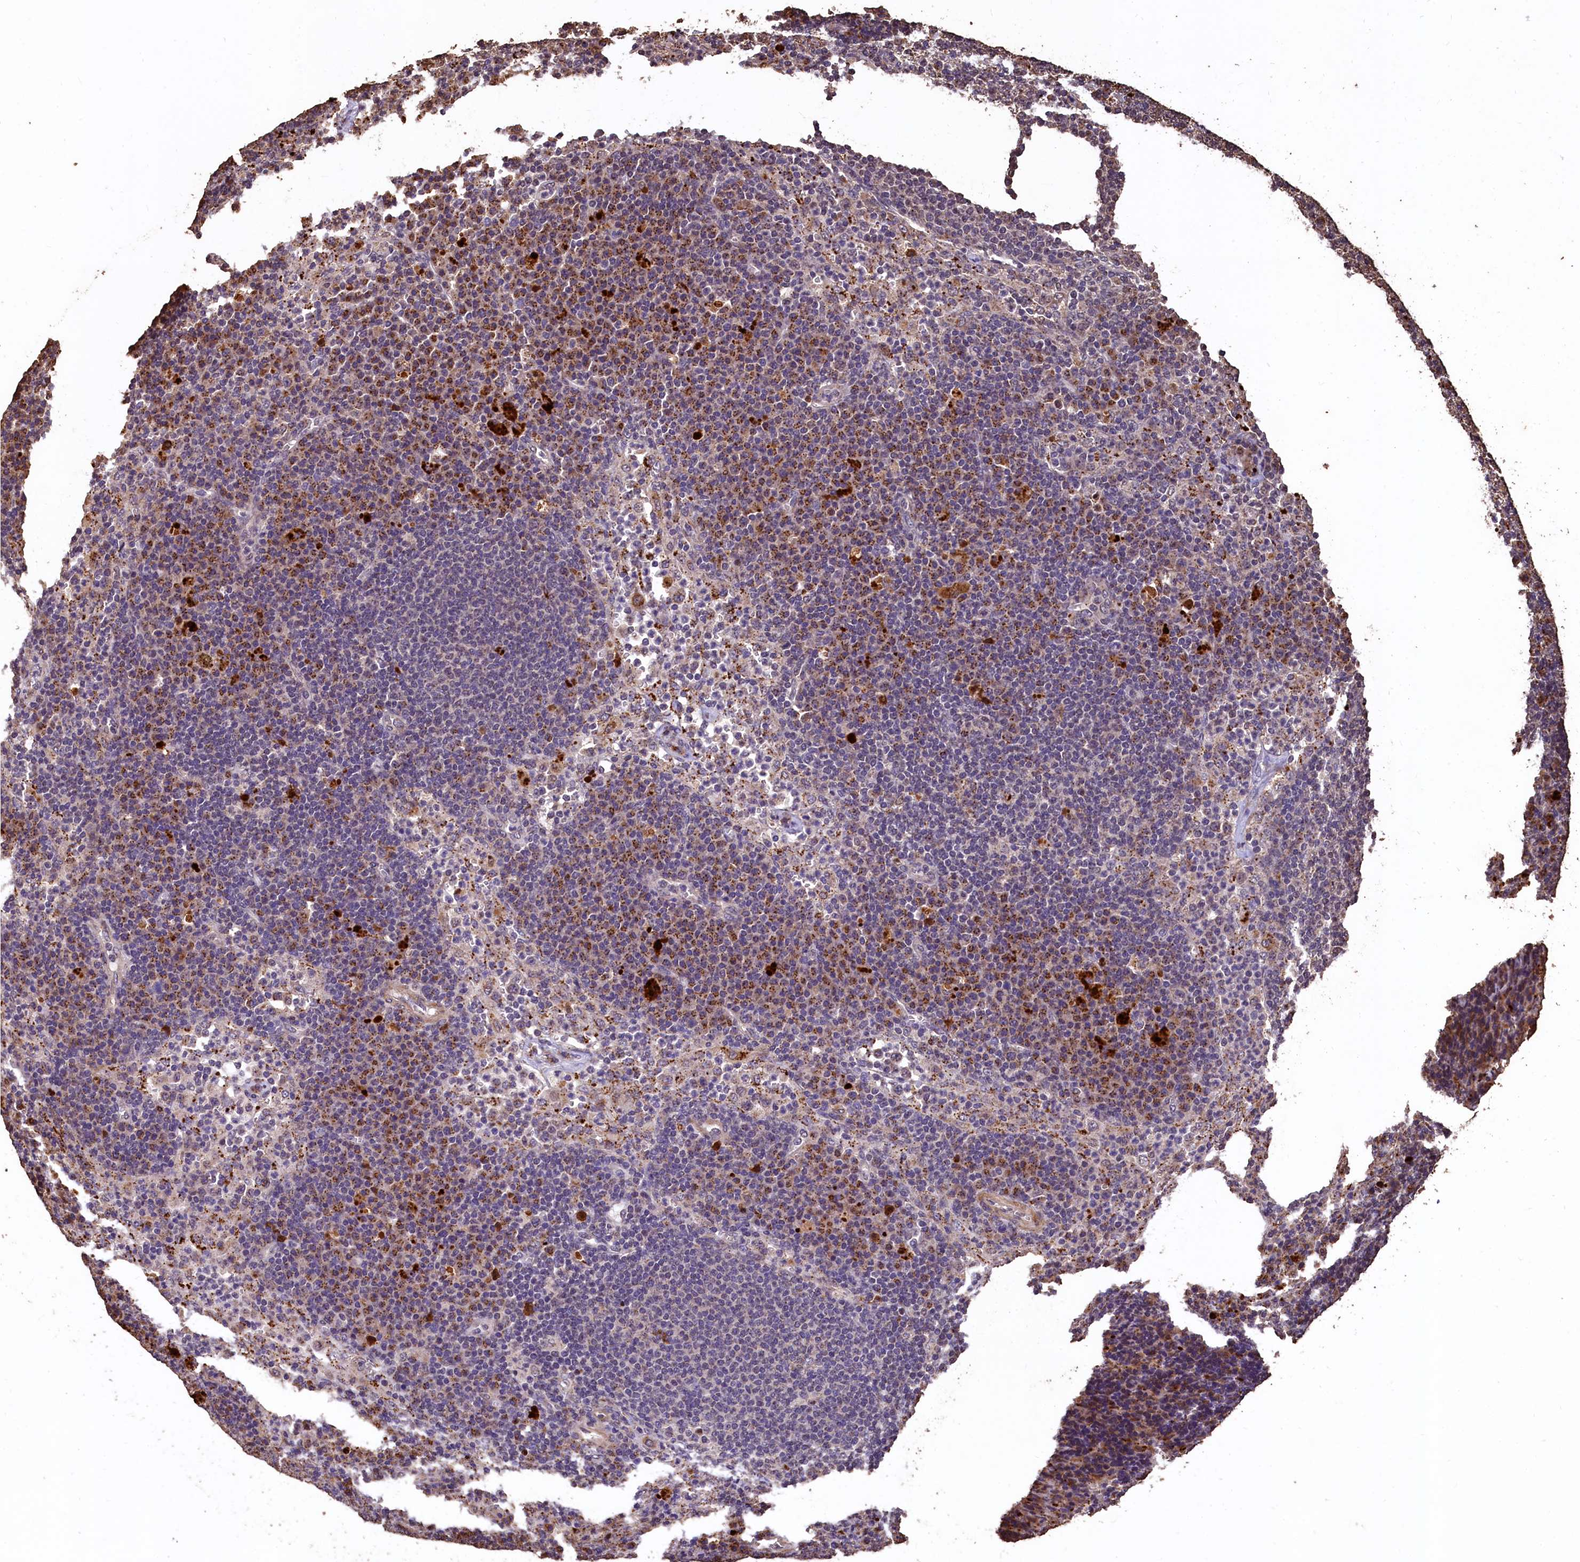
{"staining": {"intensity": "moderate", "quantity": "<25%", "location": "cytoplasmic/membranous"}, "tissue": "lymph node", "cell_type": "Germinal center cells", "image_type": "normal", "snomed": [{"axis": "morphology", "description": "Normal tissue, NOS"}, {"axis": "topography", "description": "Lymph node"}], "caption": "This photomicrograph displays IHC staining of benign lymph node, with low moderate cytoplasmic/membranous positivity in about <25% of germinal center cells.", "gene": "LSM4", "patient": {"sex": "female", "age": 70}}